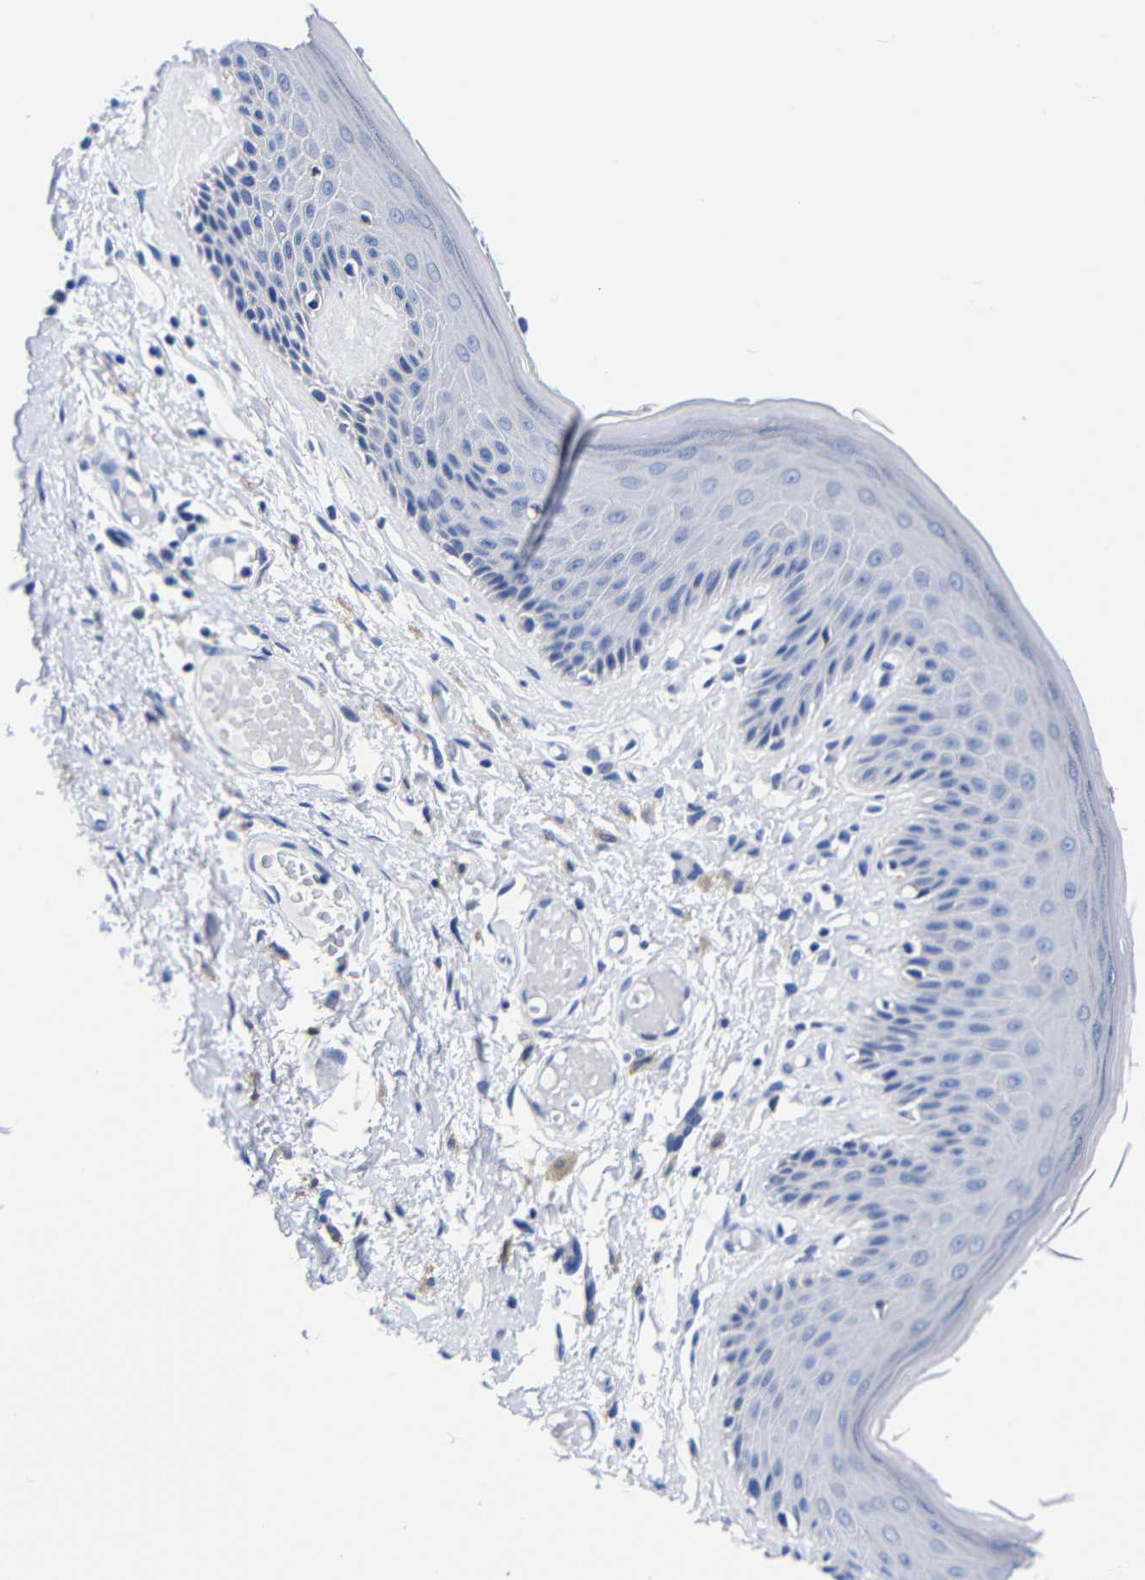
{"staining": {"intensity": "negative", "quantity": "none", "location": "none"}, "tissue": "skin", "cell_type": "Epidermal cells", "image_type": "normal", "snomed": [{"axis": "morphology", "description": "Normal tissue, NOS"}, {"axis": "topography", "description": "Vulva"}], "caption": "There is no significant positivity in epidermal cells of skin. Nuclei are stained in blue.", "gene": "CLEC4G", "patient": {"sex": "female", "age": 73}}